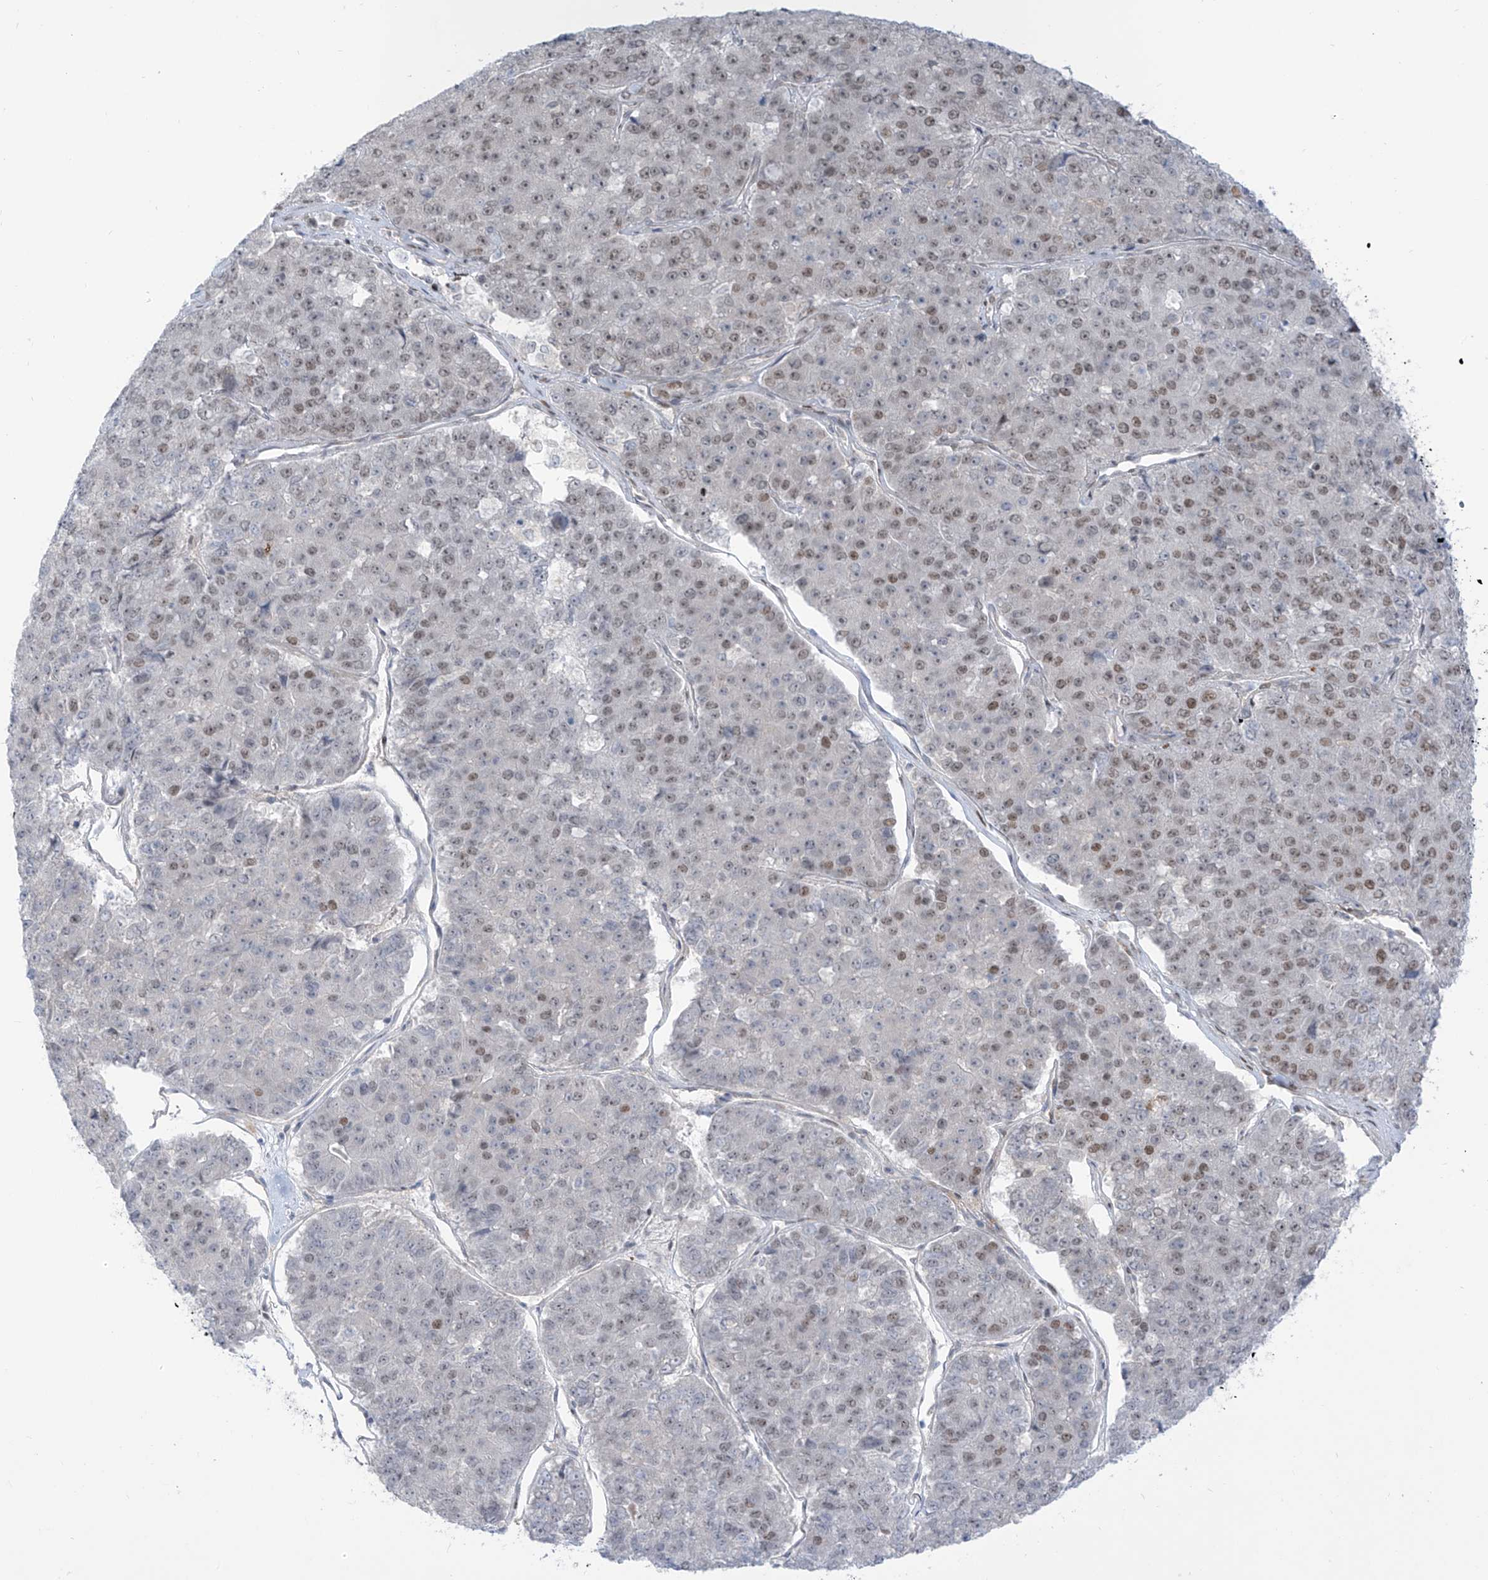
{"staining": {"intensity": "weak", "quantity": "25%-75%", "location": "nuclear"}, "tissue": "pancreatic cancer", "cell_type": "Tumor cells", "image_type": "cancer", "snomed": [{"axis": "morphology", "description": "Adenocarcinoma, NOS"}, {"axis": "topography", "description": "Pancreas"}], "caption": "A low amount of weak nuclear expression is identified in approximately 25%-75% of tumor cells in pancreatic cancer (adenocarcinoma) tissue.", "gene": "LIN9", "patient": {"sex": "male", "age": 50}}